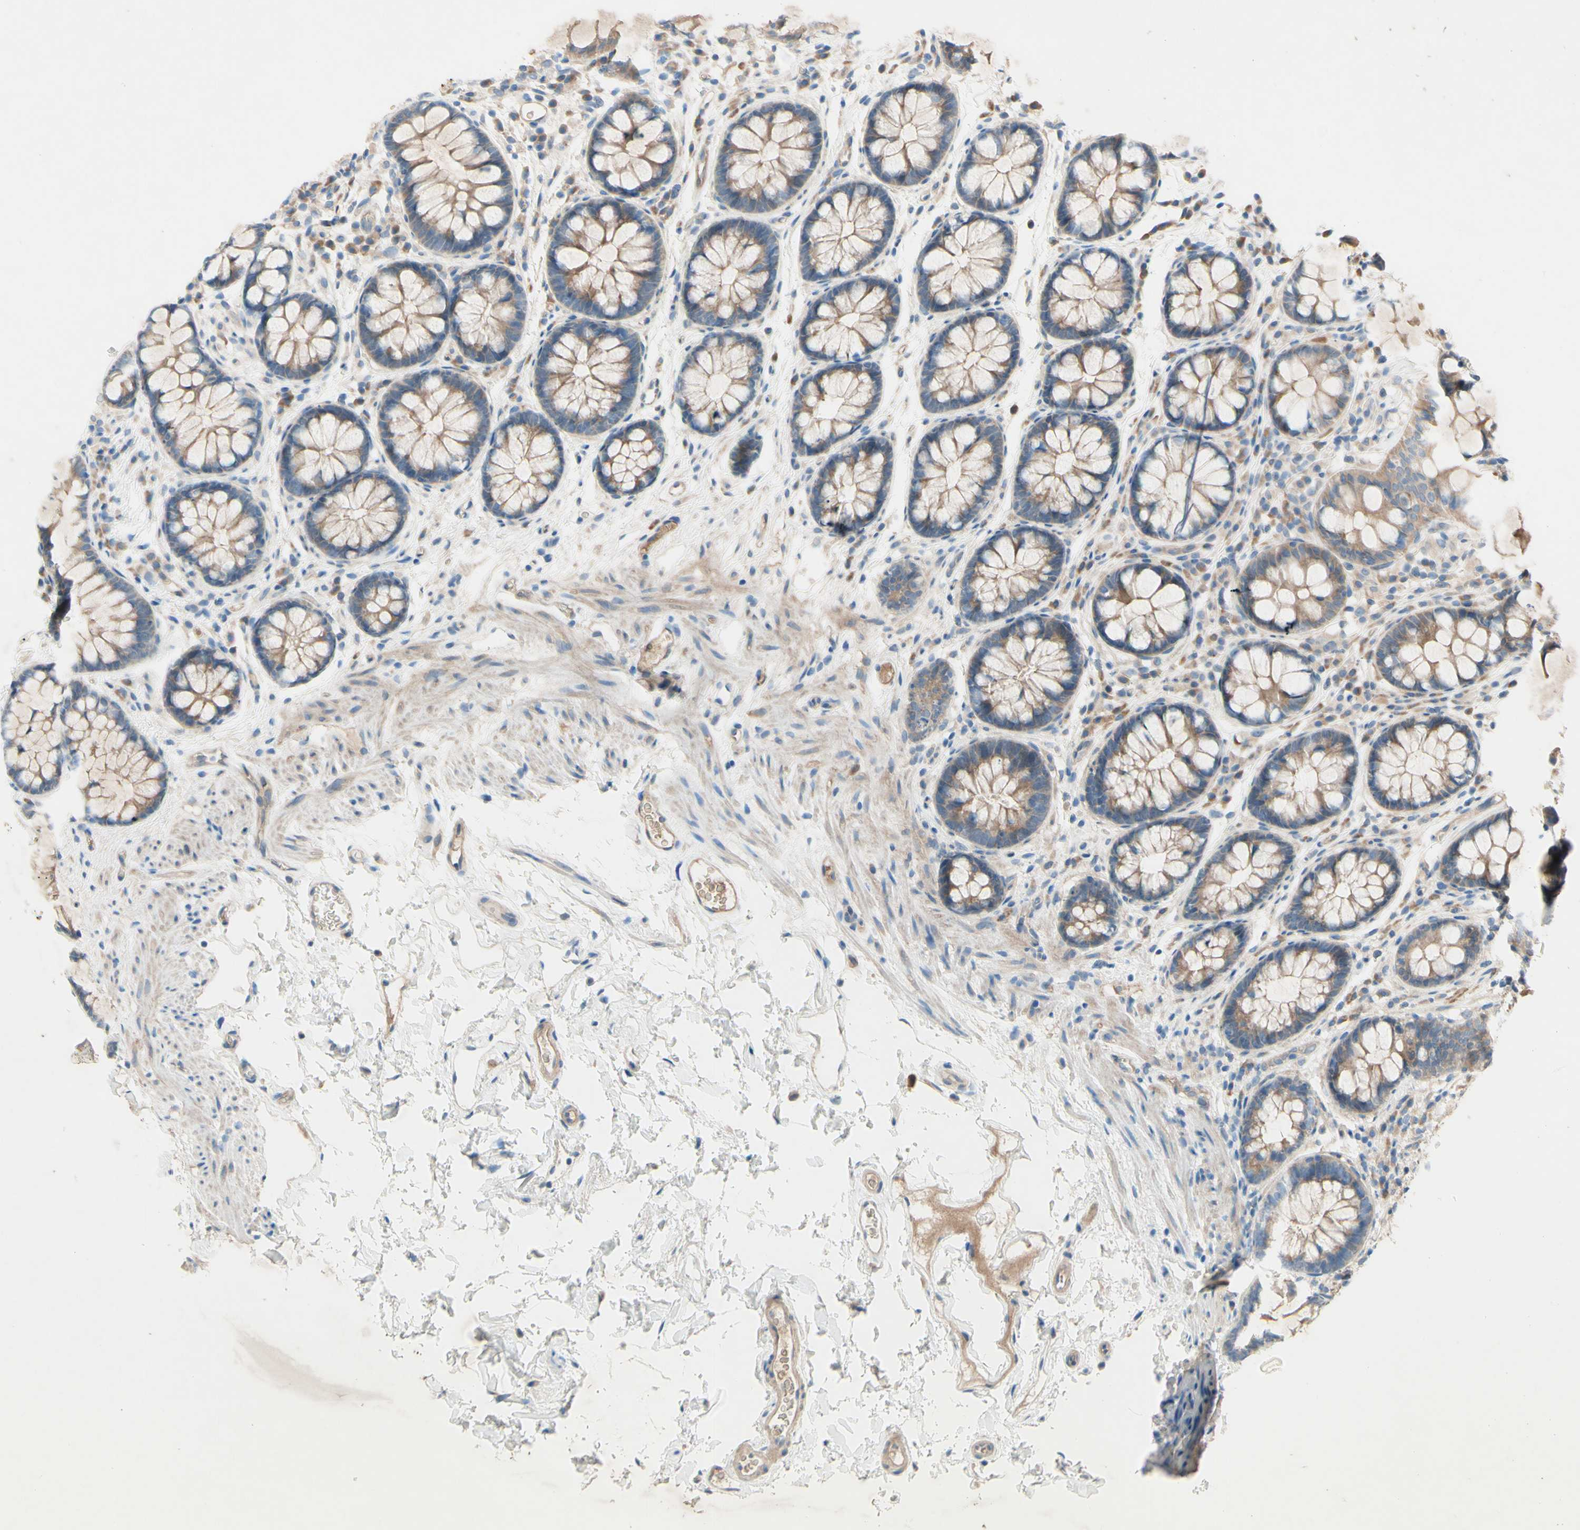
{"staining": {"intensity": "weak", "quantity": ">75%", "location": "cytoplasmic/membranous"}, "tissue": "colon", "cell_type": "Endothelial cells", "image_type": "normal", "snomed": [{"axis": "morphology", "description": "Normal tissue, NOS"}, {"axis": "topography", "description": "Colon"}], "caption": "The photomicrograph demonstrates immunohistochemical staining of unremarkable colon. There is weak cytoplasmic/membranous positivity is seen in about >75% of endothelial cells. The staining is performed using DAB brown chromogen to label protein expression. The nuclei are counter-stained blue using hematoxylin.", "gene": "IL2", "patient": {"sex": "female", "age": 80}}